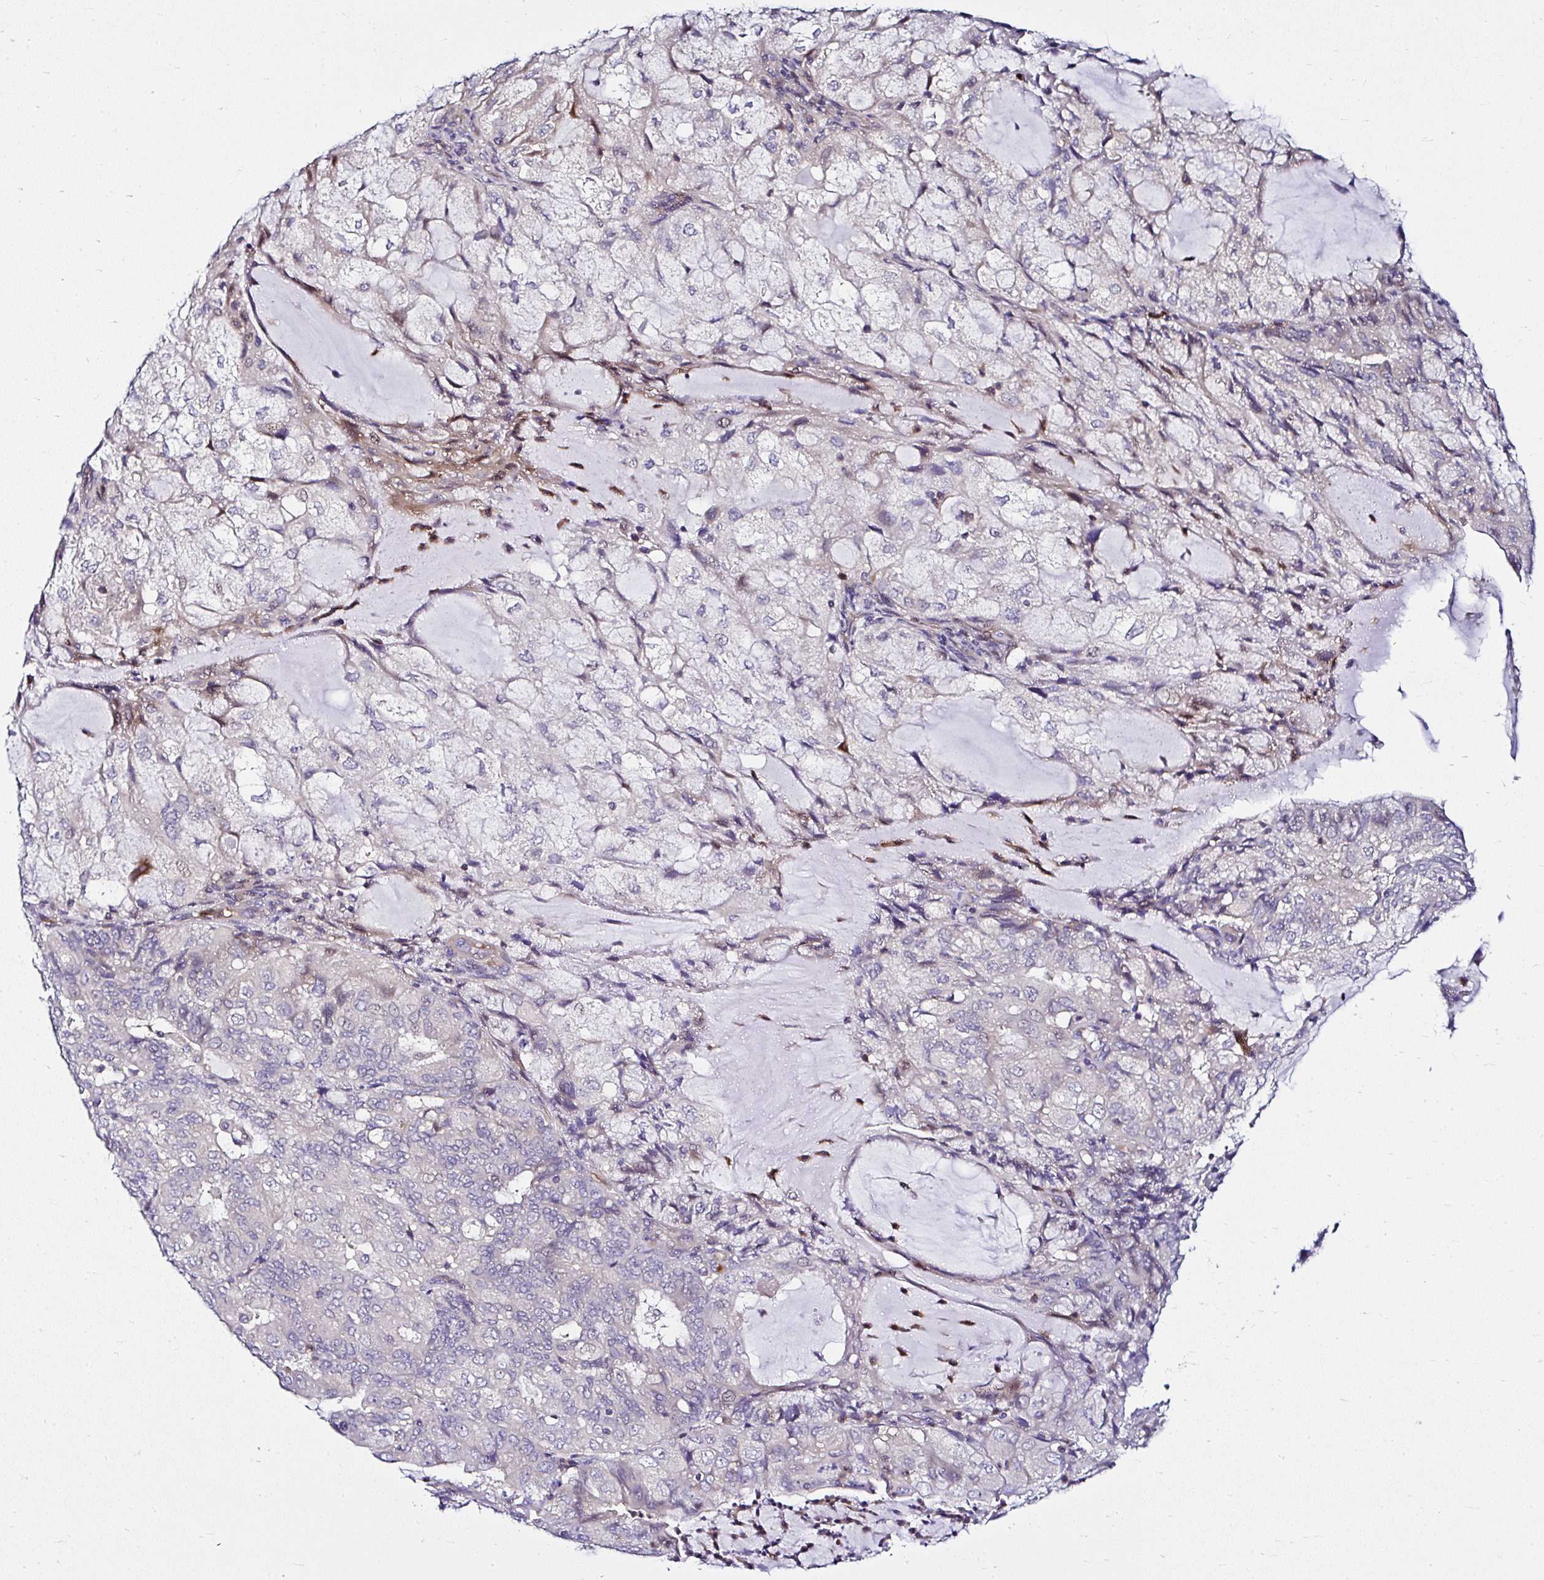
{"staining": {"intensity": "negative", "quantity": "none", "location": "none"}, "tissue": "endometrial cancer", "cell_type": "Tumor cells", "image_type": "cancer", "snomed": [{"axis": "morphology", "description": "Adenocarcinoma, NOS"}, {"axis": "topography", "description": "Endometrium"}], "caption": "Immunohistochemistry (IHC) histopathology image of neoplastic tissue: human endometrial adenocarcinoma stained with DAB shows no significant protein expression in tumor cells.", "gene": "DEPDC5", "patient": {"sex": "female", "age": 81}}